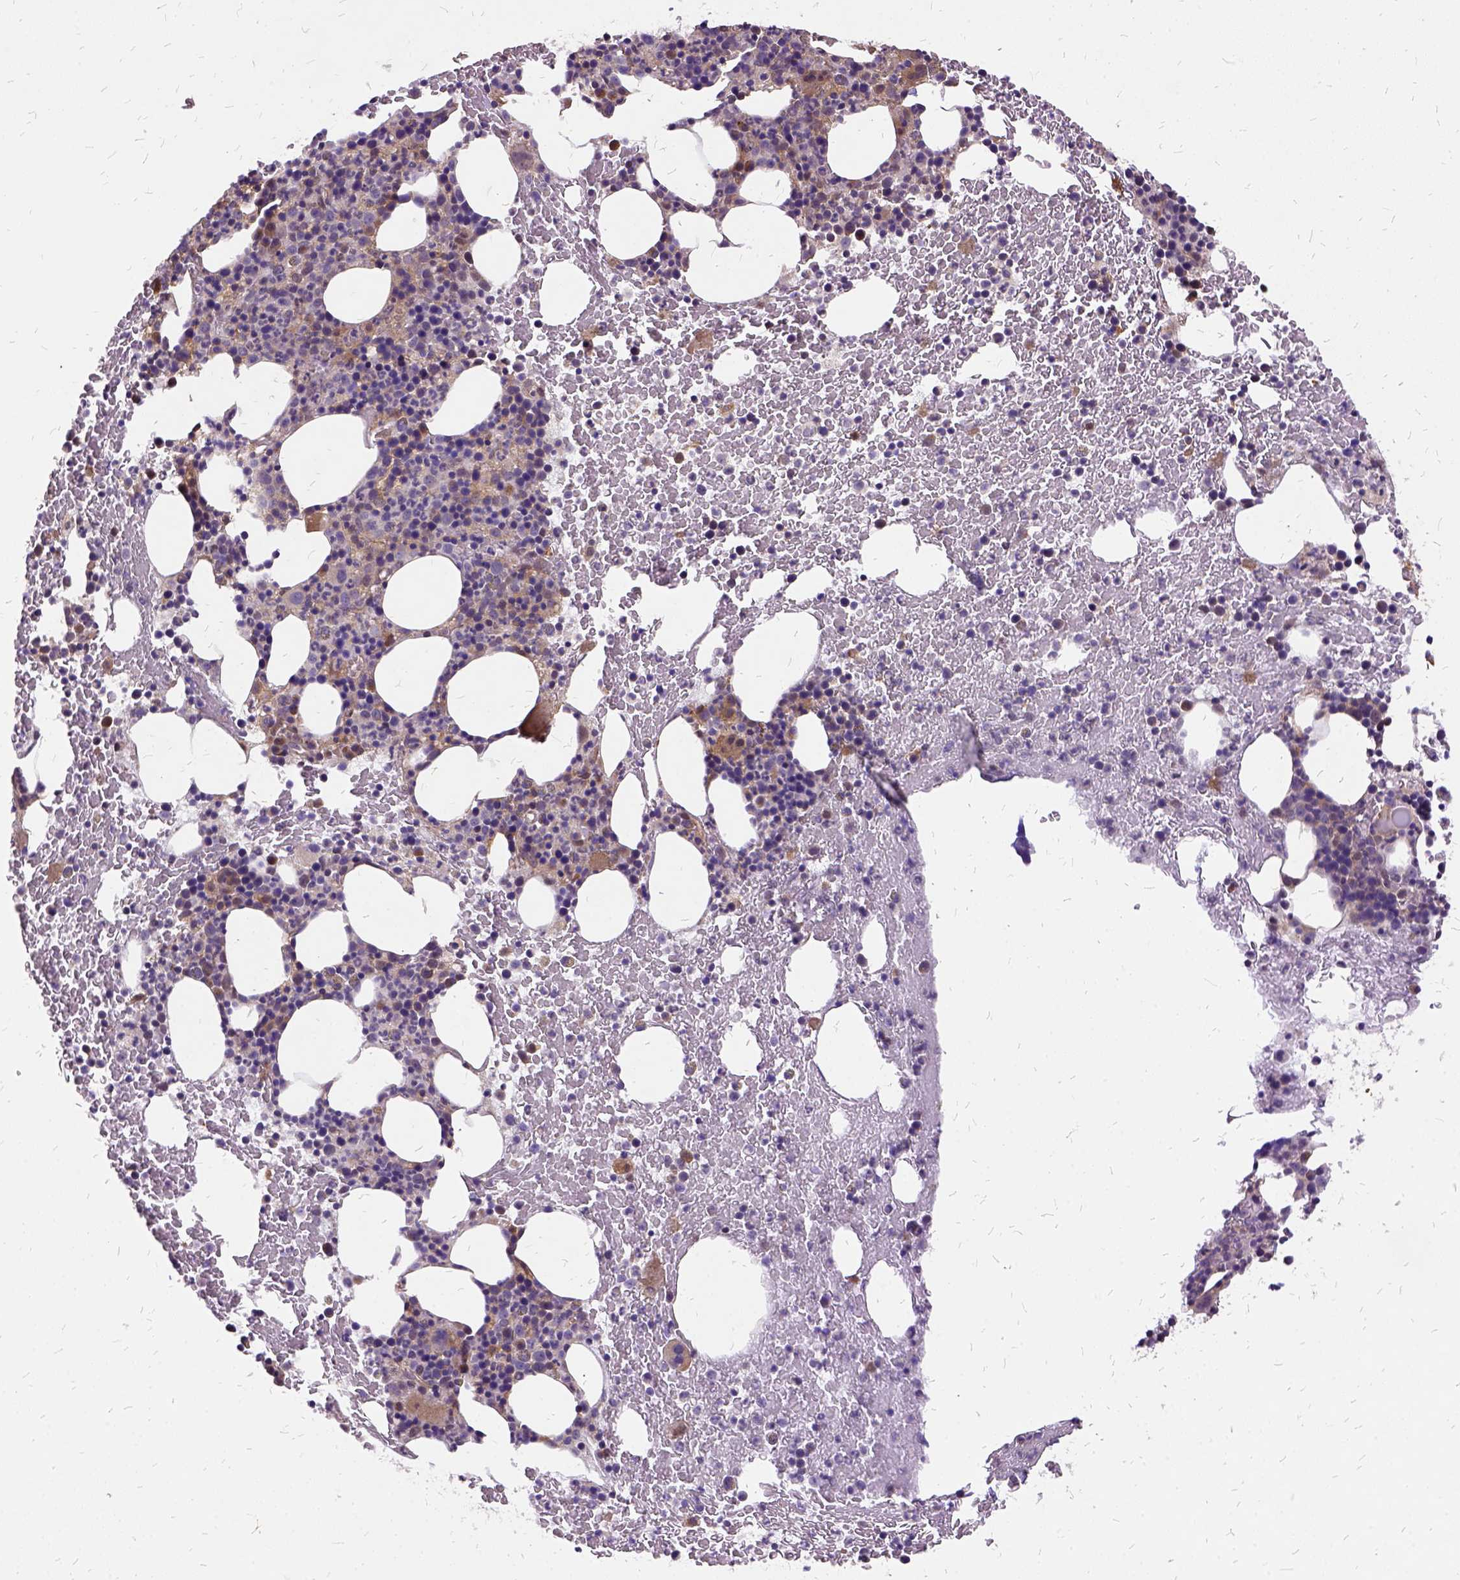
{"staining": {"intensity": "moderate", "quantity": "<25%", "location": "cytoplasmic/membranous"}, "tissue": "bone marrow", "cell_type": "Hematopoietic cells", "image_type": "normal", "snomed": [{"axis": "morphology", "description": "Normal tissue, NOS"}, {"axis": "topography", "description": "Bone marrow"}], "caption": "IHC micrograph of normal bone marrow: bone marrow stained using IHC demonstrates low levels of moderate protein expression localized specifically in the cytoplasmic/membranous of hematopoietic cells, appearing as a cytoplasmic/membranous brown color.", "gene": "ILRUN", "patient": {"sex": "male", "age": 72}}